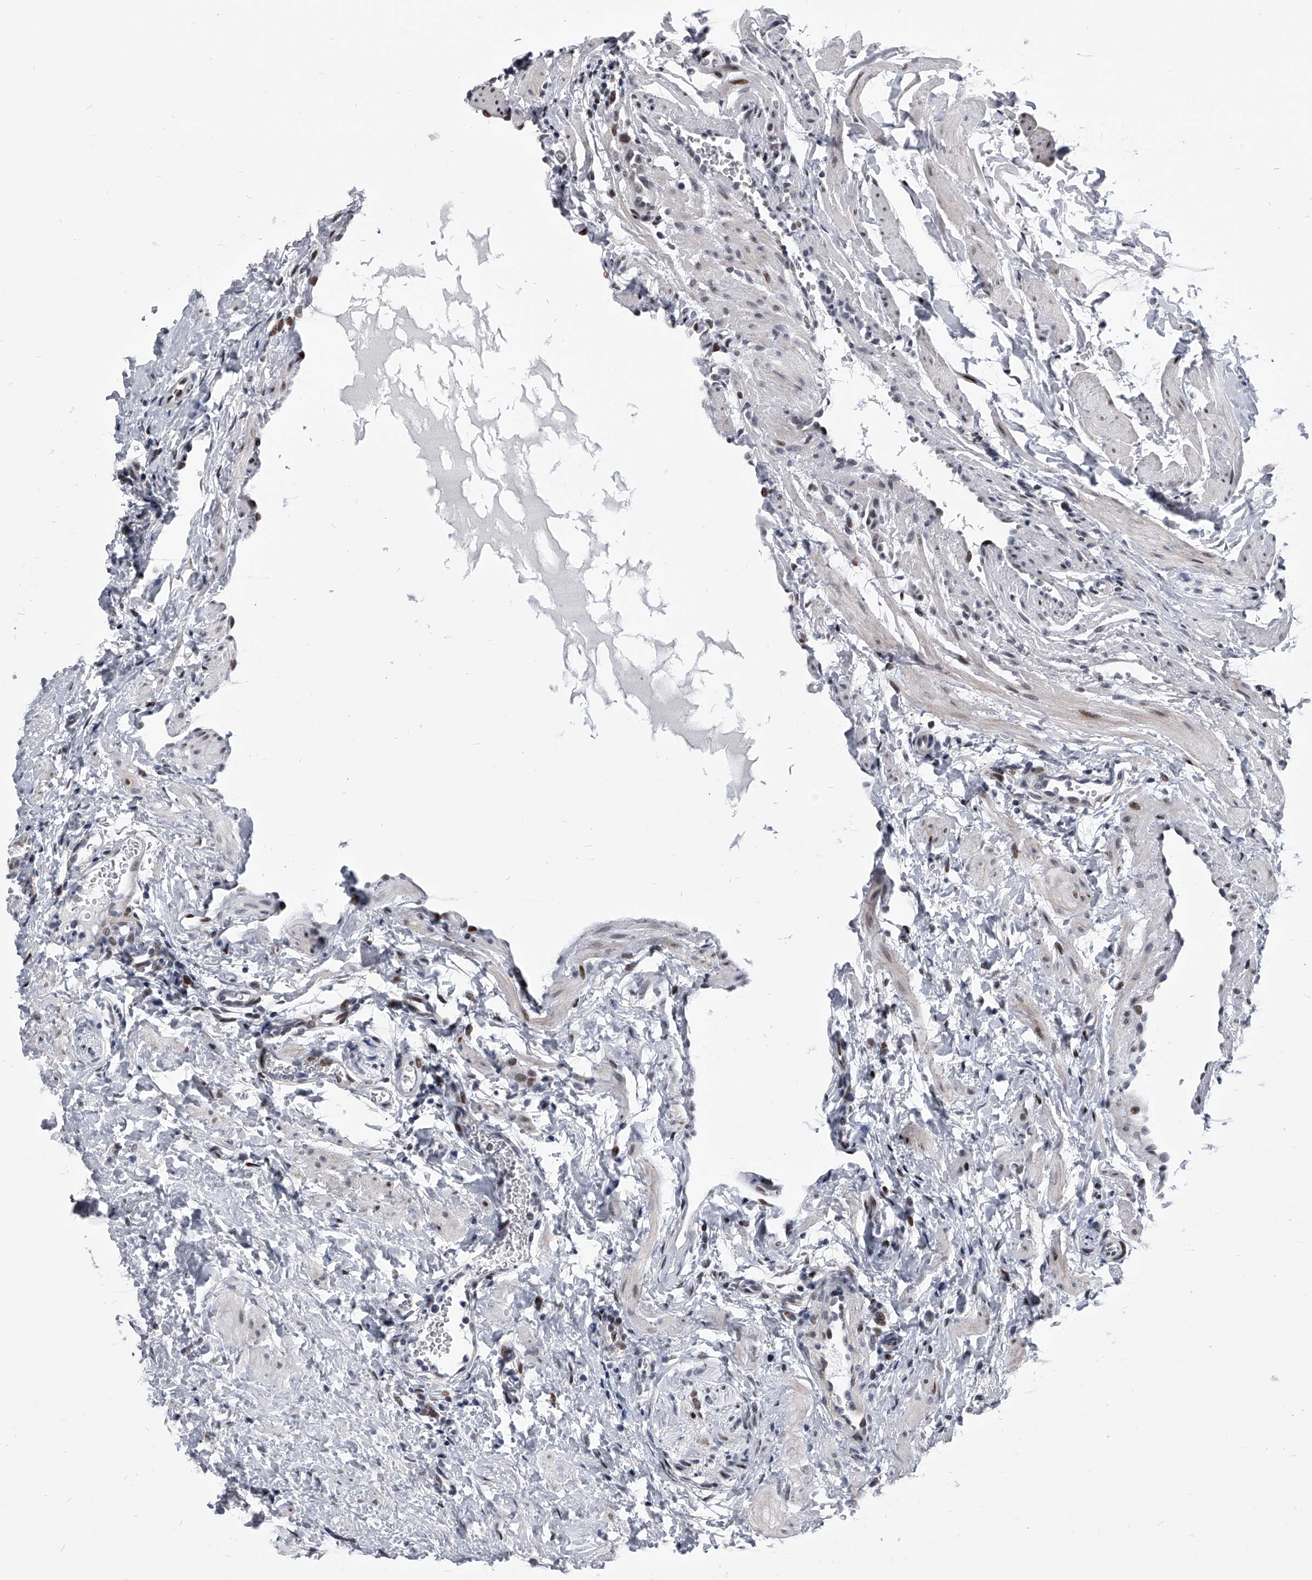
{"staining": {"intensity": "moderate", "quantity": ">75%", "location": "nuclear"}, "tissue": "ovary", "cell_type": "Follicle cells", "image_type": "normal", "snomed": [{"axis": "morphology", "description": "Normal tissue, NOS"}, {"axis": "morphology", "description": "Cyst, NOS"}, {"axis": "topography", "description": "Ovary"}], "caption": "Ovary was stained to show a protein in brown. There is medium levels of moderate nuclear positivity in about >75% of follicle cells.", "gene": "CMTR1", "patient": {"sex": "female", "age": 33}}